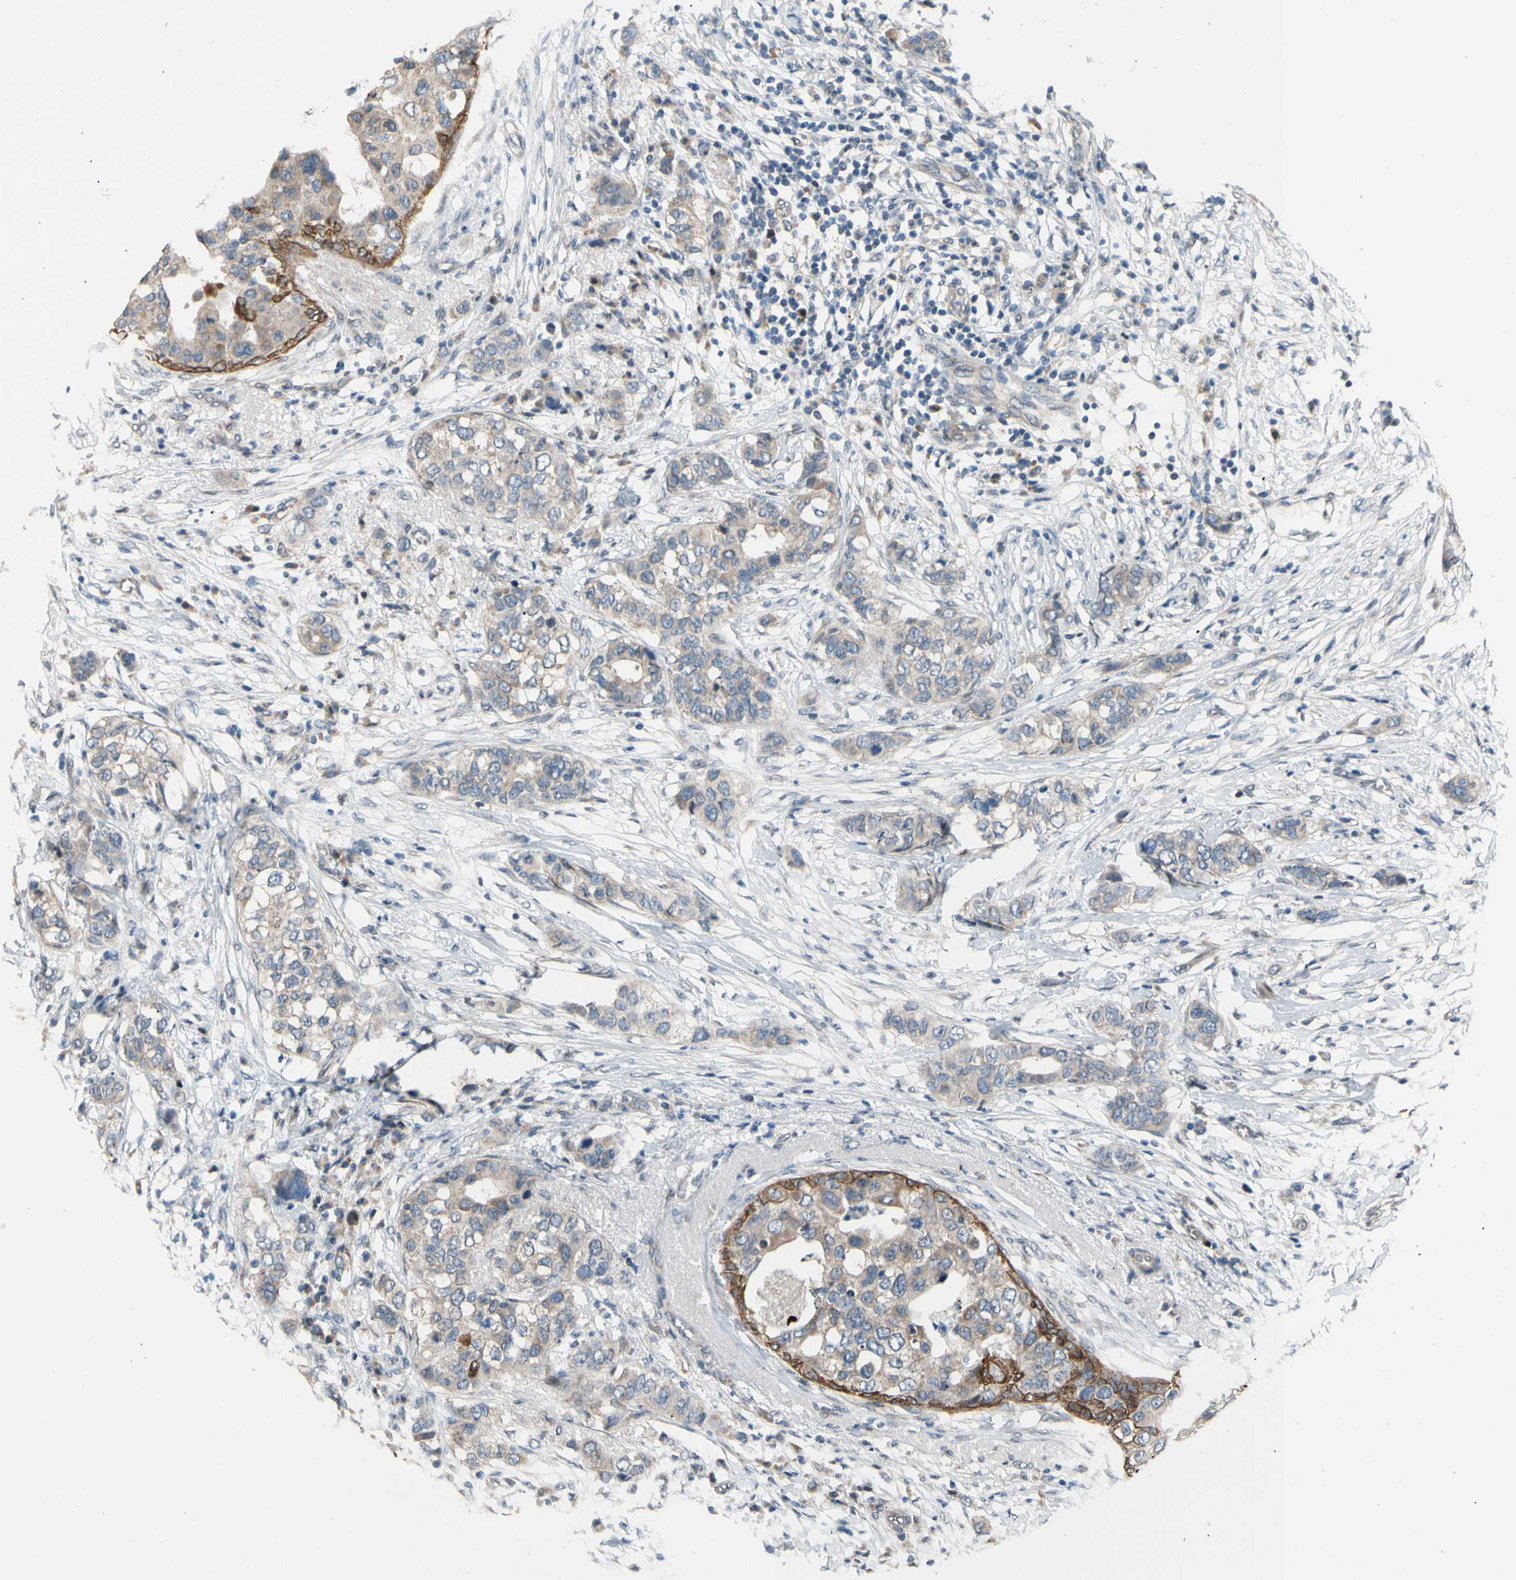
{"staining": {"intensity": "moderate", "quantity": "<25%", "location": "cytoplasmic/membranous"}, "tissue": "breast cancer", "cell_type": "Tumor cells", "image_type": "cancer", "snomed": [{"axis": "morphology", "description": "Duct carcinoma"}, {"axis": "topography", "description": "Breast"}], "caption": "DAB immunohistochemical staining of human breast cancer (infiltrating ductal carcinoma) demonstrates moderate cytoplasmic/membranous protein positivity in approximately <25% of tumor cells. Nuclei are stained in blue.", "gene": "ZNF184", "patient": {"sex": "female", "age": 50}}